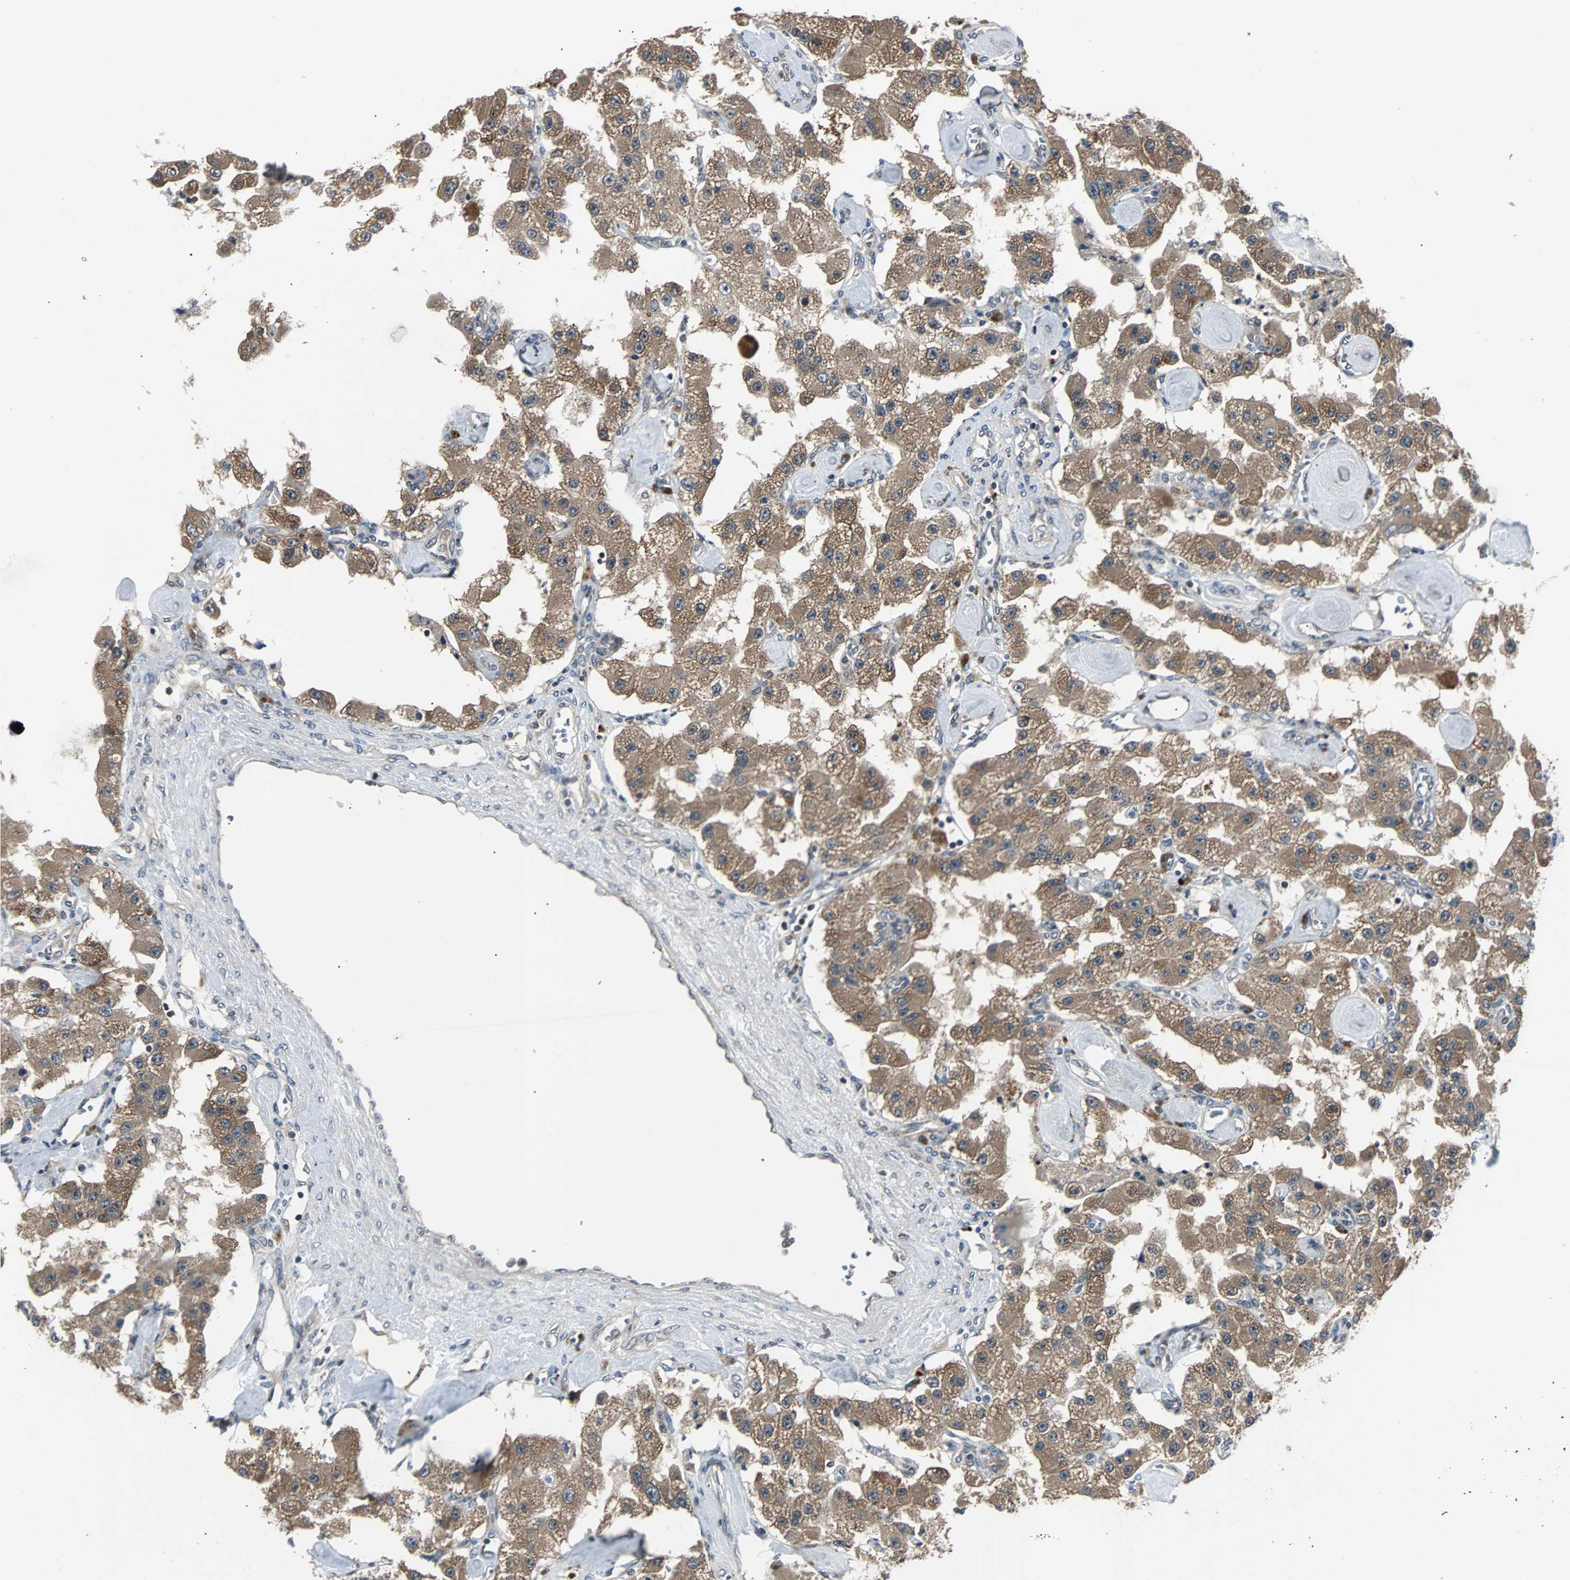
{"staining": {"intensity": "moderate", "quantity": ">75%", "location": "cytoplasmic/membranous"}, "tissue": "carcinoid", "cell_type": "Tumor cells", "image_type": "cancer", "snomed": [{"axis": "morphology", "description": "Carcinoid, malignant, NOS"}, {"axis": "topography", "description": "Pancreas"}], "caption": "Tumor cells show moderate cytoplasmic/membranous expression in about >75% of cells in malignant carcinoid. Using DAB (3,3'-diaminobenzidine) (brown) and hematoxylin (blue) stains, captured at high magnification using brightfield microscopy.", "gene": "ARF1", "patient": {"sex": "male", "age": 41}}